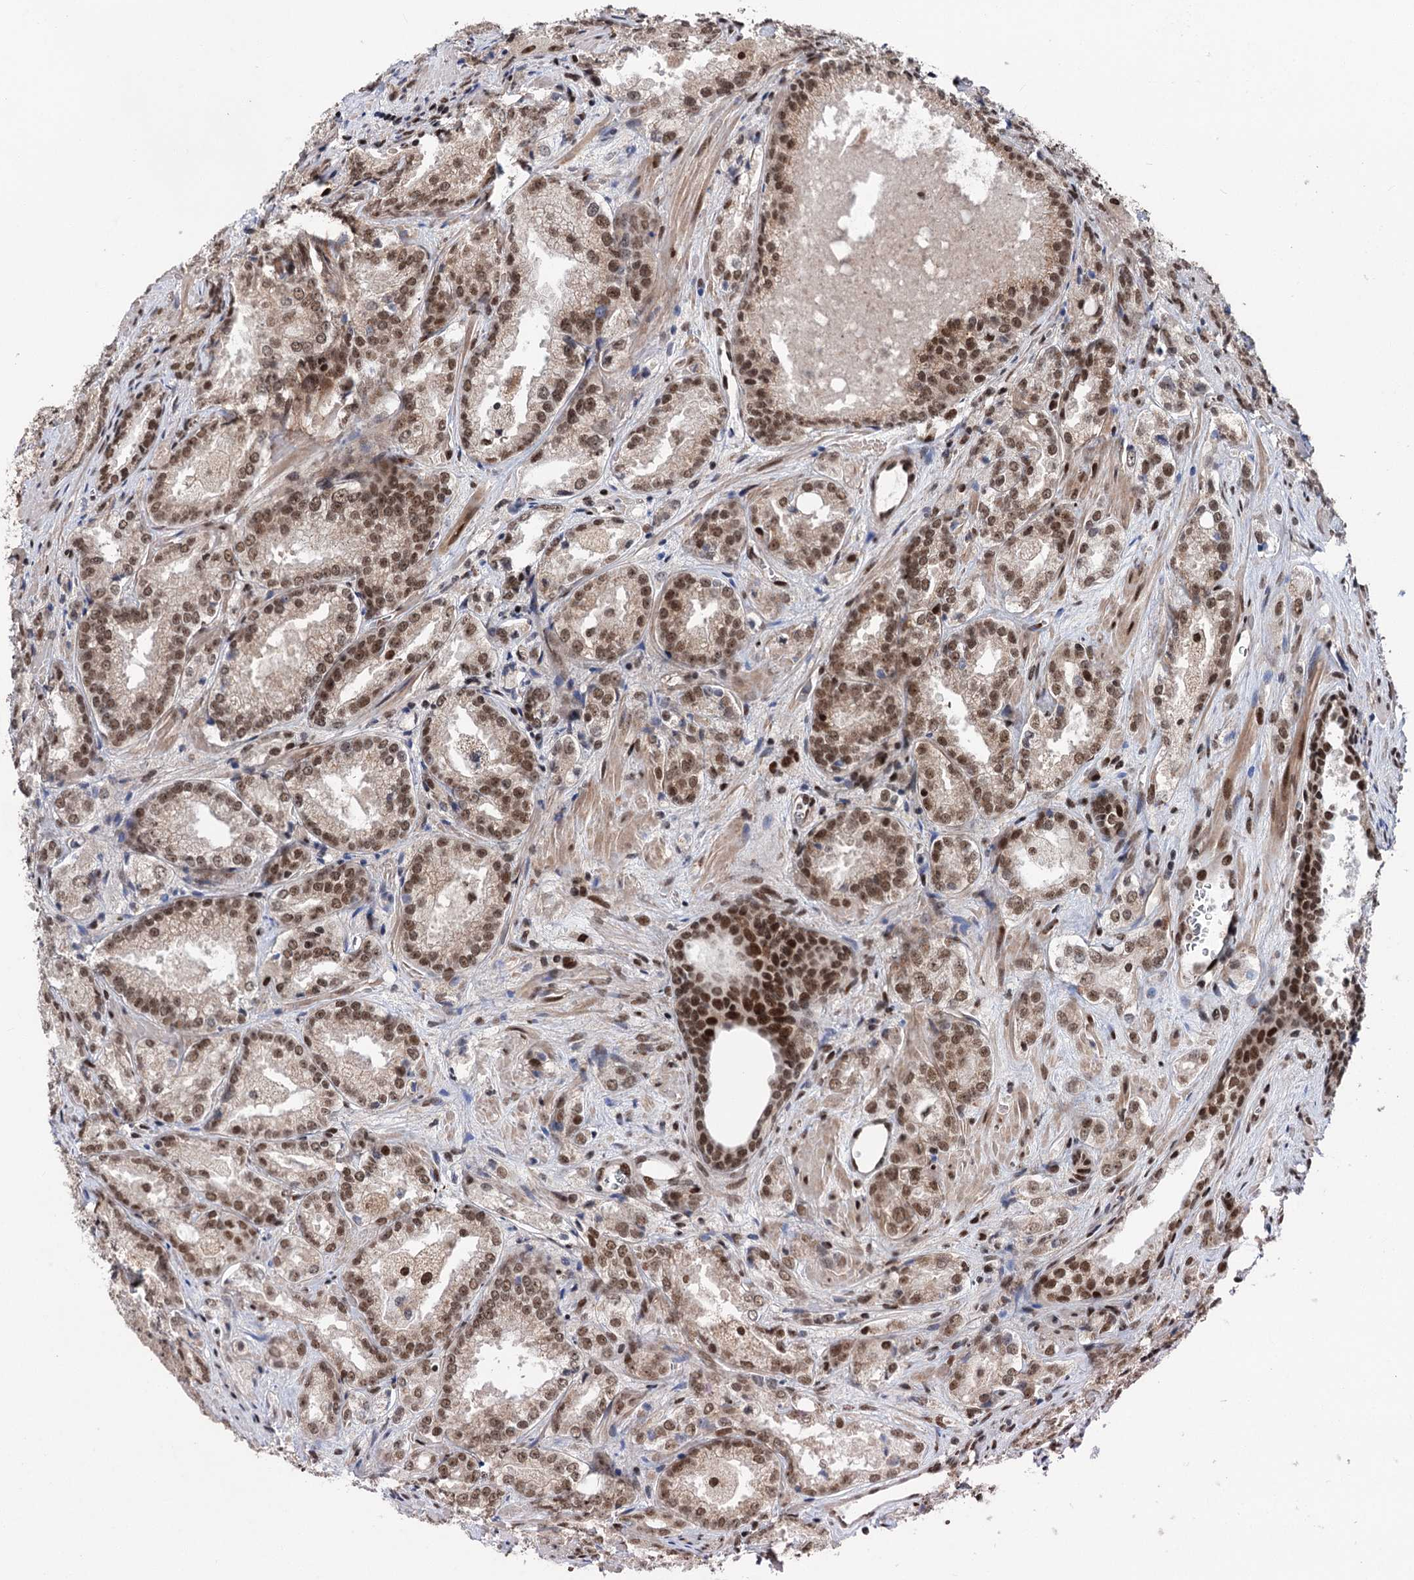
{"staining": {"intensity": "moderate", "quantity": ">75%", "location": "nuclear"}, "tissue": "prostate cancer", "cell_type": "Tumor cells", "image_type": "cancer", "snomed": [{"axis": "morphology", "description": "Adenocarcinoma, Low grade"}, {"axis": "topography", "description": "Prostate"}], "caption": "An IHC micrograph of tumor tissue is shown. Protein staining in brown highlights moderate nuclear positivity in prostate cancer (low-grade adenocarcinoma) within tumor cells.", "gene": "MAML1", "patient": {"sex": "male", "age": 47}}